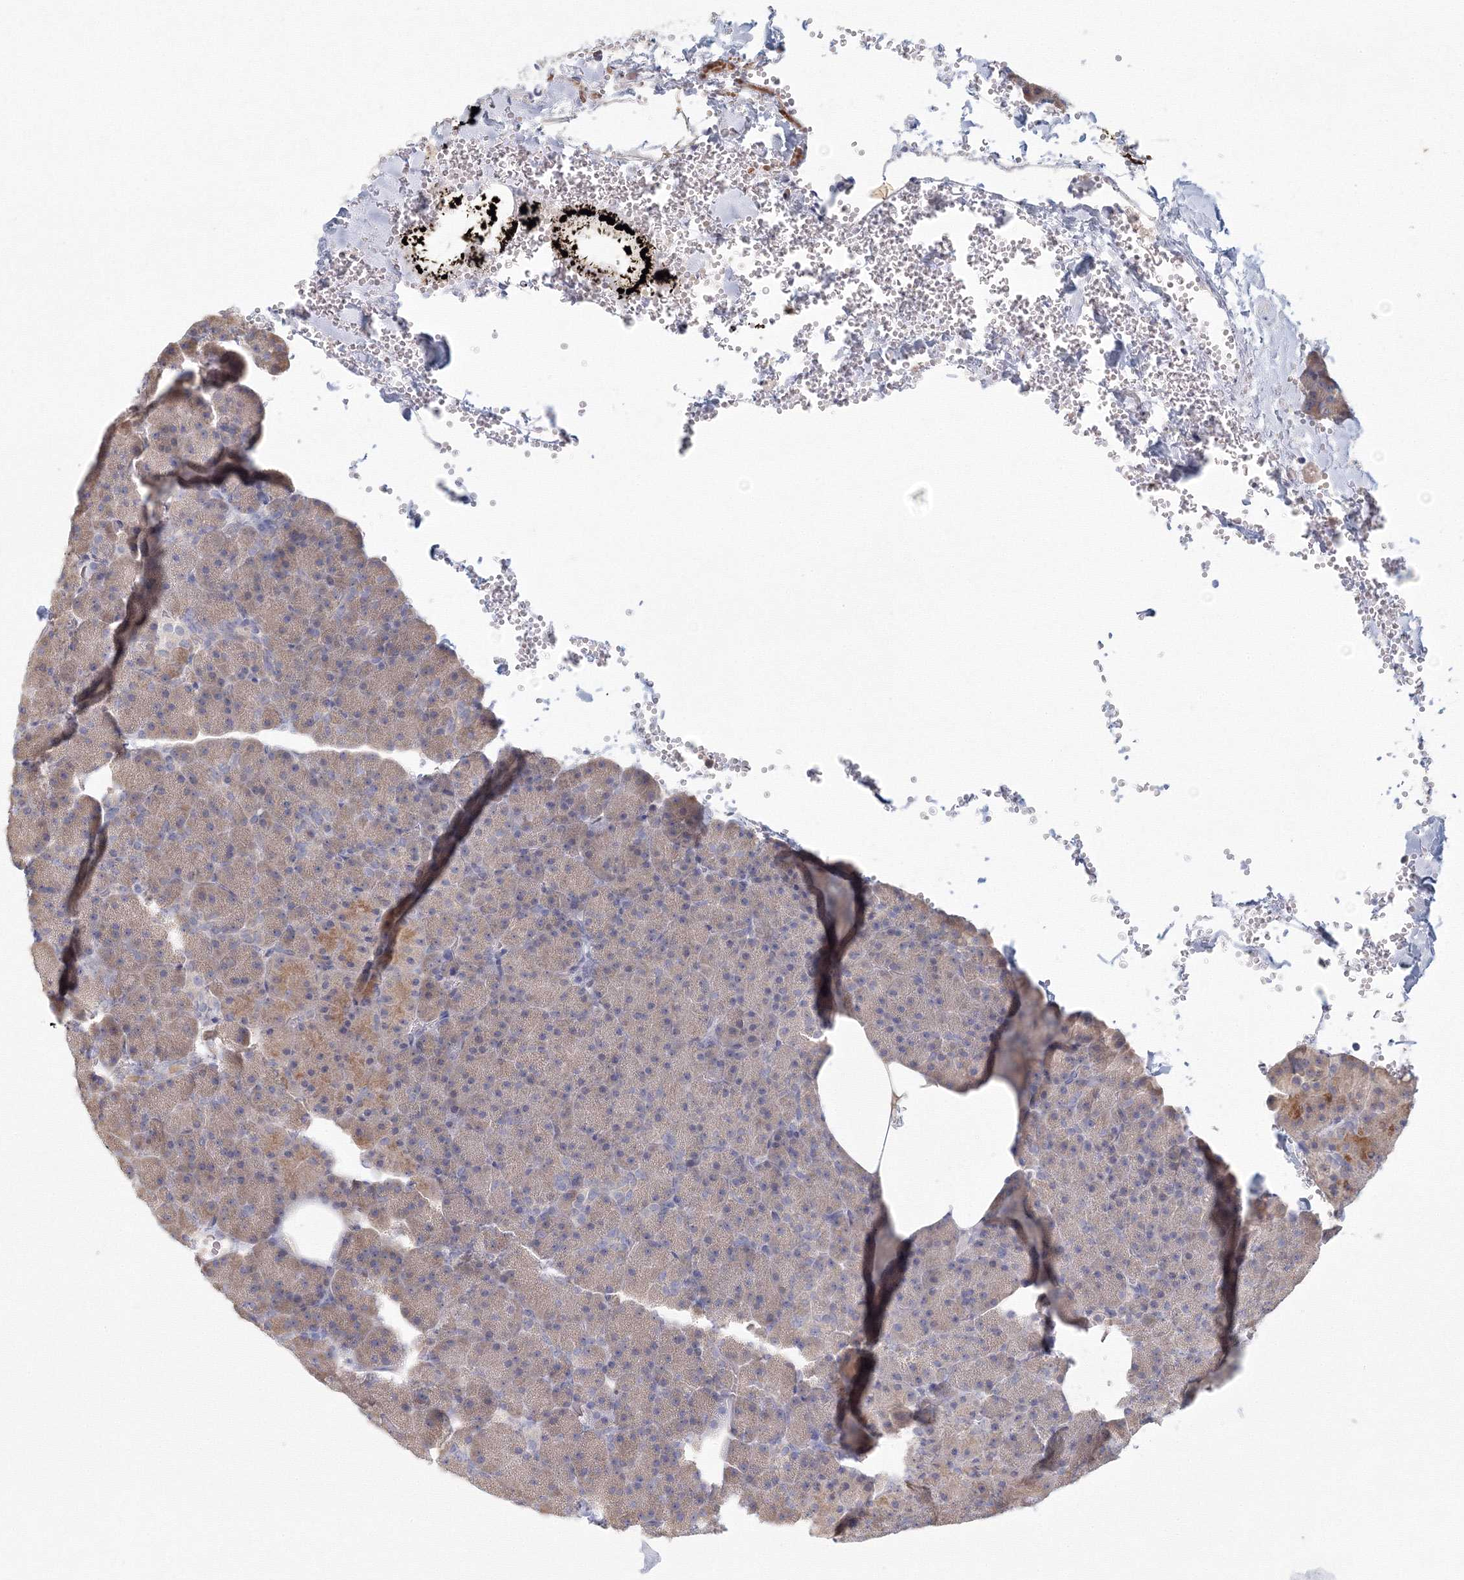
{"staining": {"intensity": "weak", "quantity": ">75%", "location": "cytoplasmic/membranous"}, "tissue": "pancreas", "cell_type": "Exocrine glandular cells", "image_type": "normal", "snomed": [{"axis": "morphology", "description": "Normal tissue, NOS"}, {"axis": "morphology", "description": "Carcinoid, malignant, NOS"}, {"axis": "topography", "description": "Pancreas"}], "caption": "The histopathology image exhibits staining of unremarkable pancreas, revealing weak cytoplasmic/membranous protein expression (brown color) within exocrine glandular cells. The protein is shown in brown color, while the nuclei are stained blue.", "gene": "TACC2", "patient": {"sex": "female", "age": 35}}